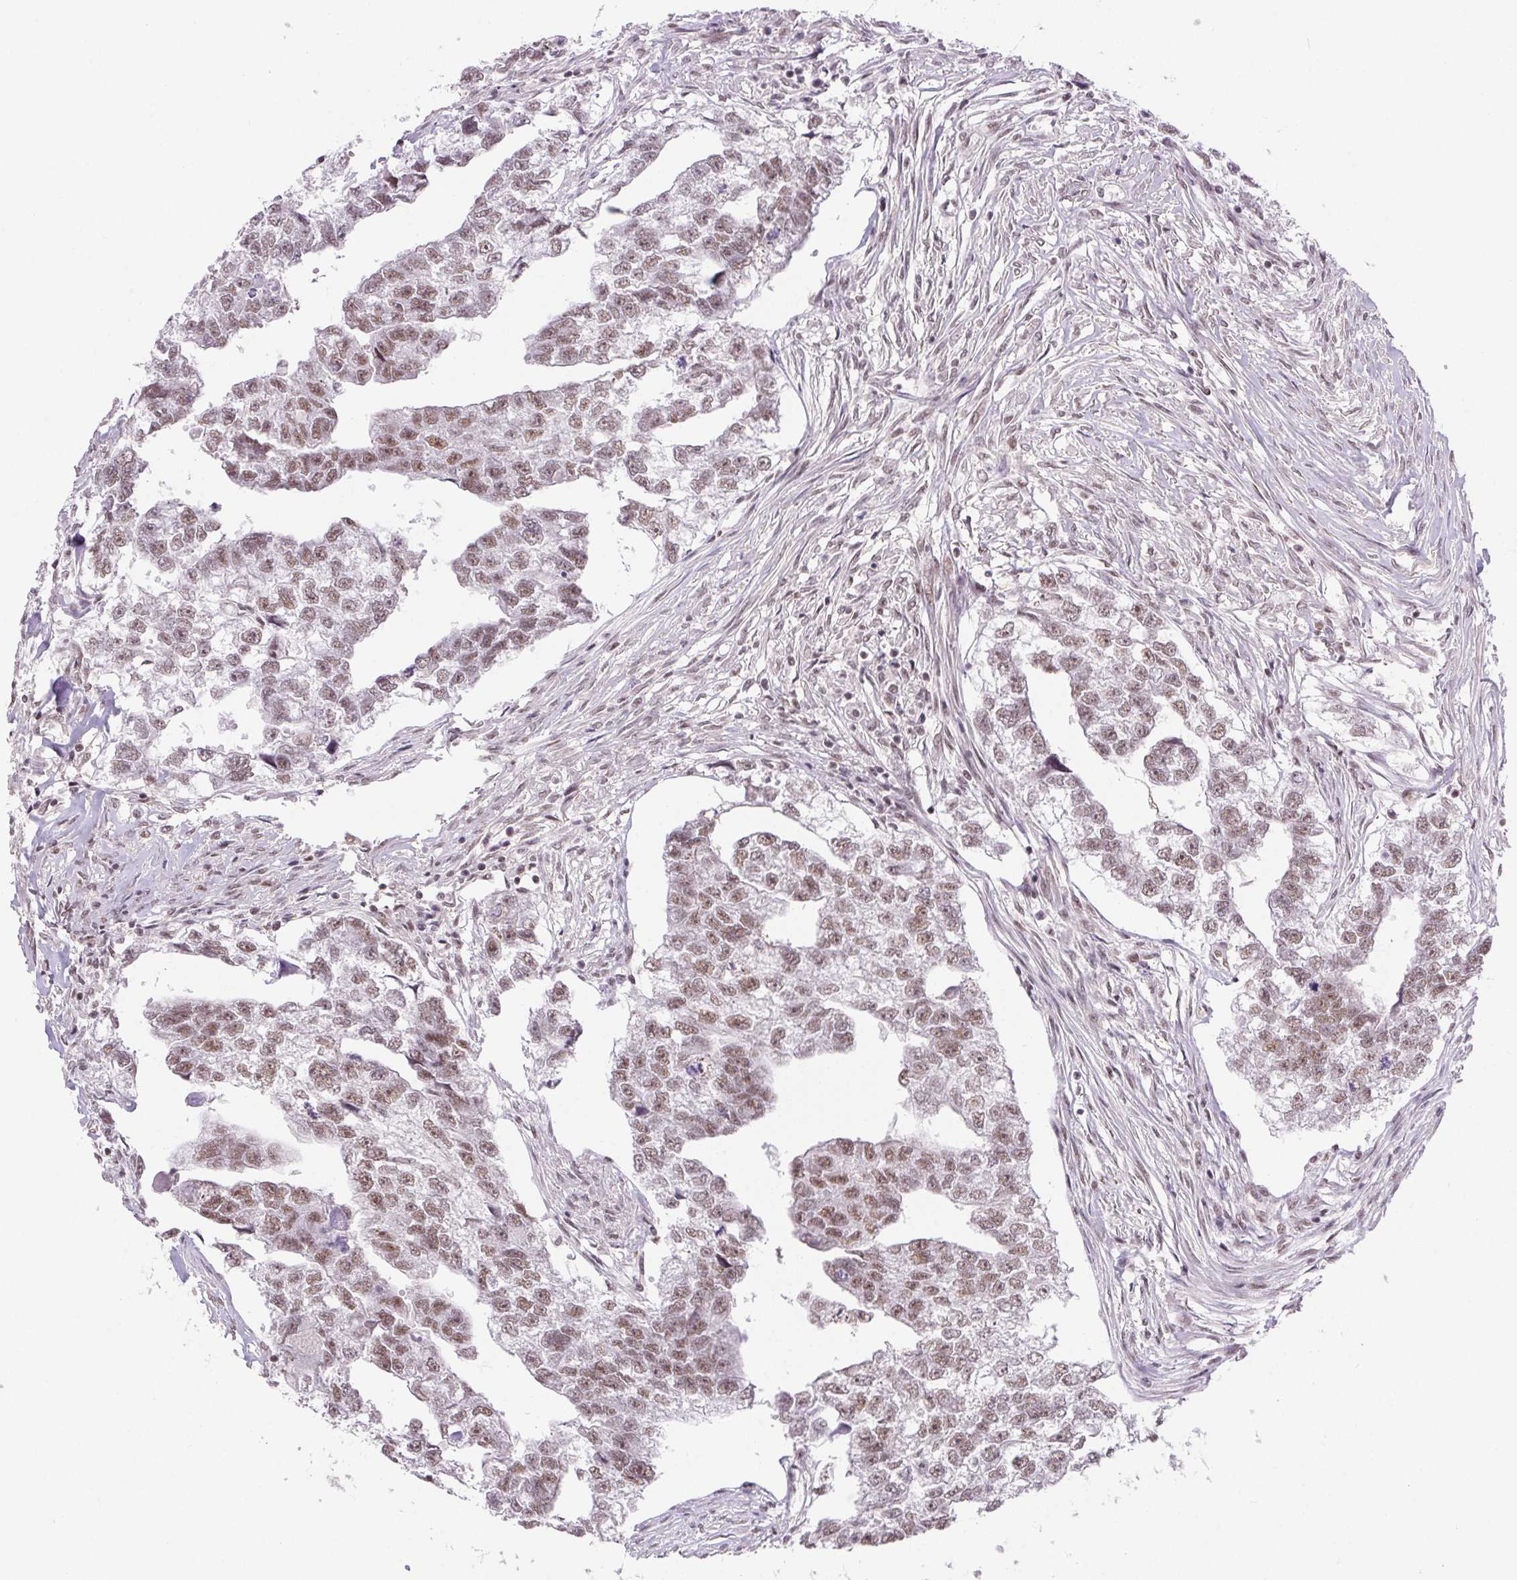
{"staining": {"intensity": "moderate", "quantity": ">75%", "location": "nuclear"}, "tissue": "testis cancer", "cell_type": "Tumor cells", "image_type": "cancer", "snomed": [{"axis": "morphology", "description": "Carcinoma, Embryonal, NOS"}, {"axis": "morphology", "description": "Teratoma, malignant, NOS"}, {"axis": "topography", "description": "Testis"}], "caption": "Brown immunohistochemical staining in human teratoma (malignant) (testis) shows moderate nuclear staining in about >75% of tumor cells. The staining is performed using DAB brown chromogen to label protein expression. The nuclei are counter-stained blue using hematoxylin.", "gene": "DDX17", "patient": {"sex": "male", "age": 44}}